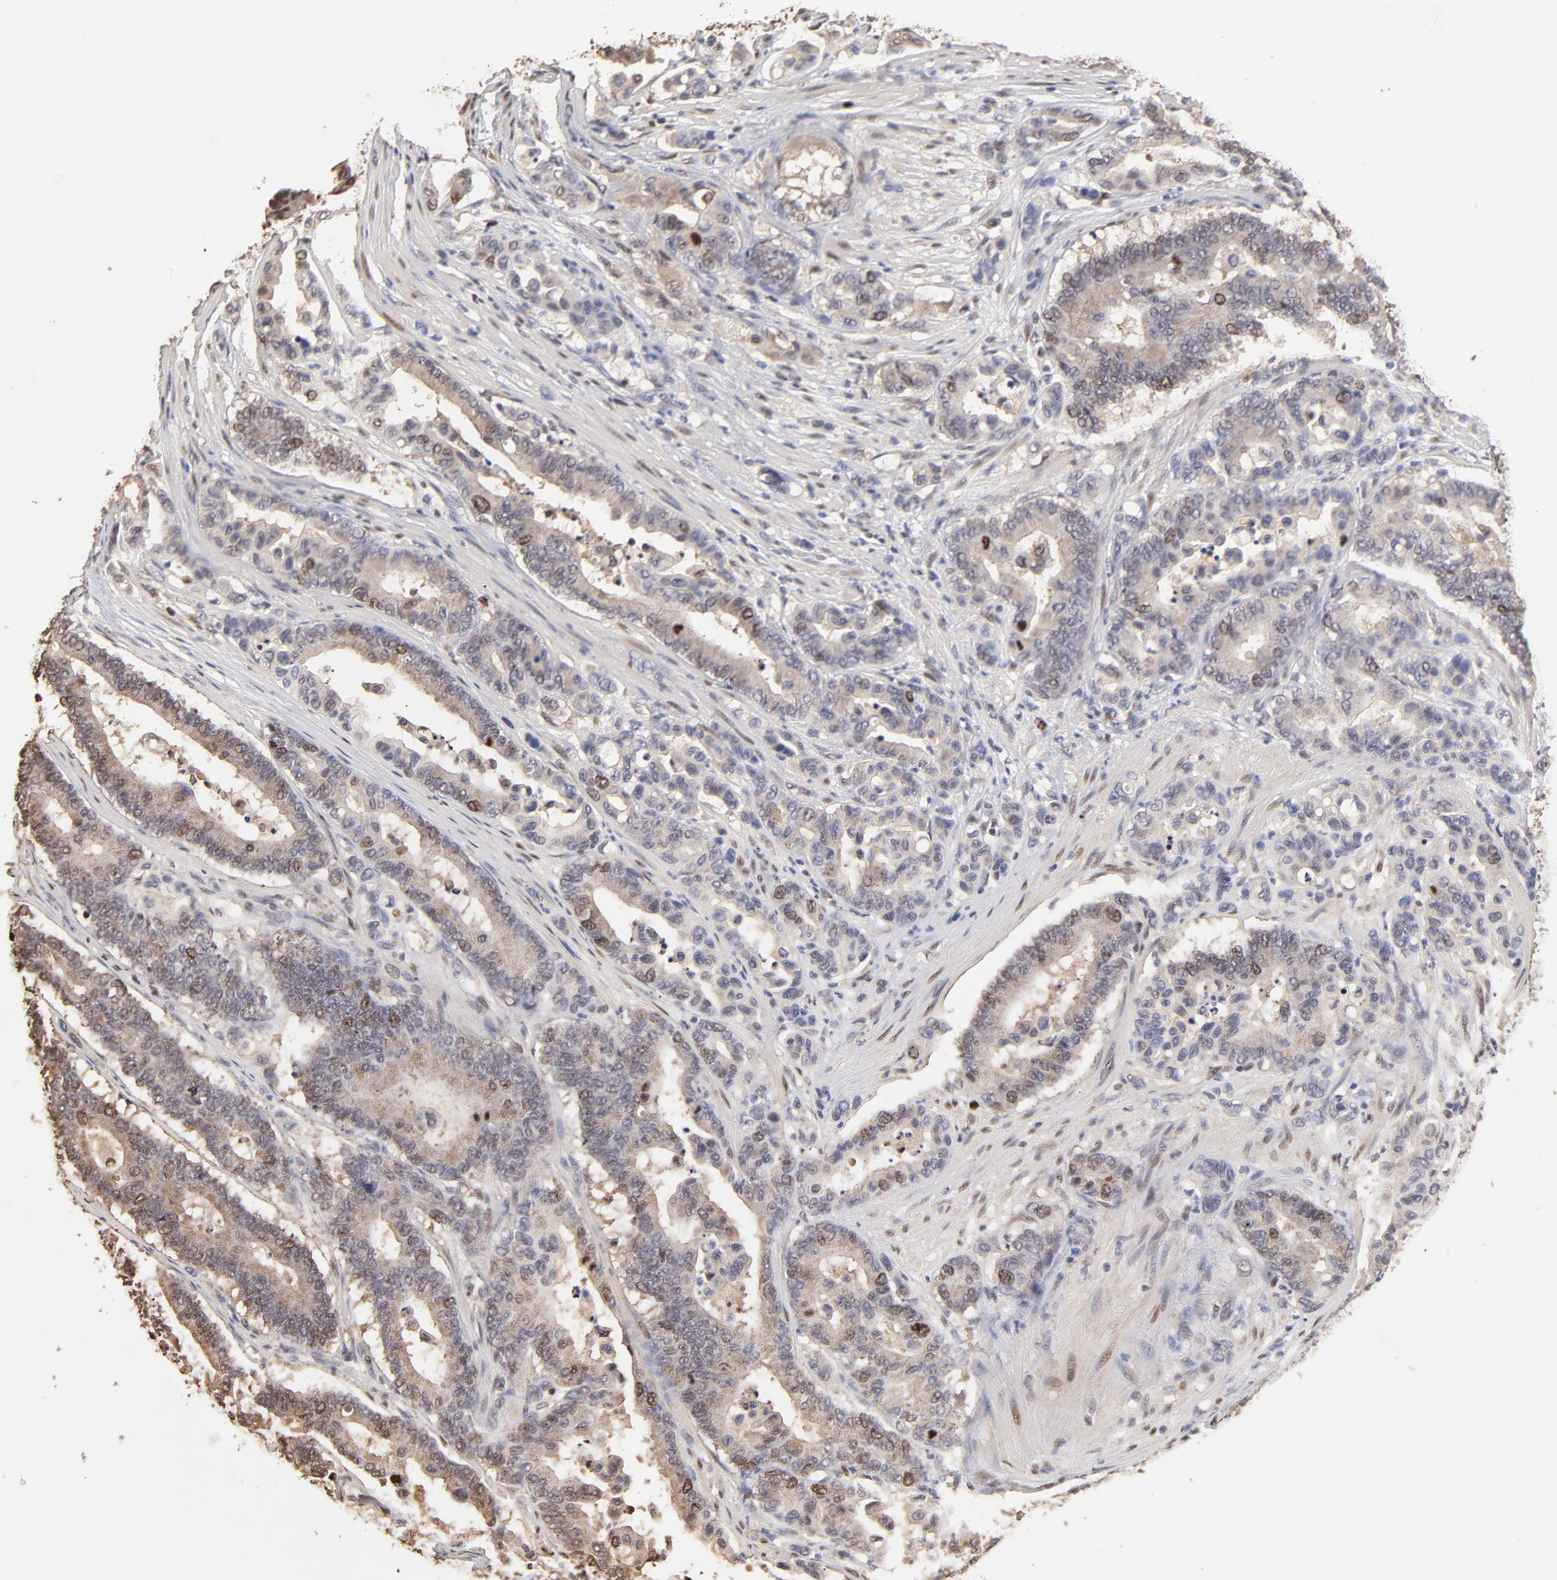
{"staining": {"intensity": "moderate", "quantity": "<25%", "location": "nuclear"}, "tissue": "colorectal cancer", "cell_type": "Tumor cells", "image_type": "cancer", "snomed": [{"axis": "morphology", "description": "Normal tissue, NOS"}, {"axis": "morphology", "description": "Adenocarcinoma, NOS"}, {"axis": "topography", "description": "Colon"}], "caption": "IHC photomicrograph of neoplastic tissue: colorectal adenocarcinoma stained using IHC demonstrates low levels of moderate protein expression localized specifically in the nuclear of tumor cells, appearing as a nuclear brown color.", "gene": "BIRC5", "patient": {"sex": "male", "age": 82}}